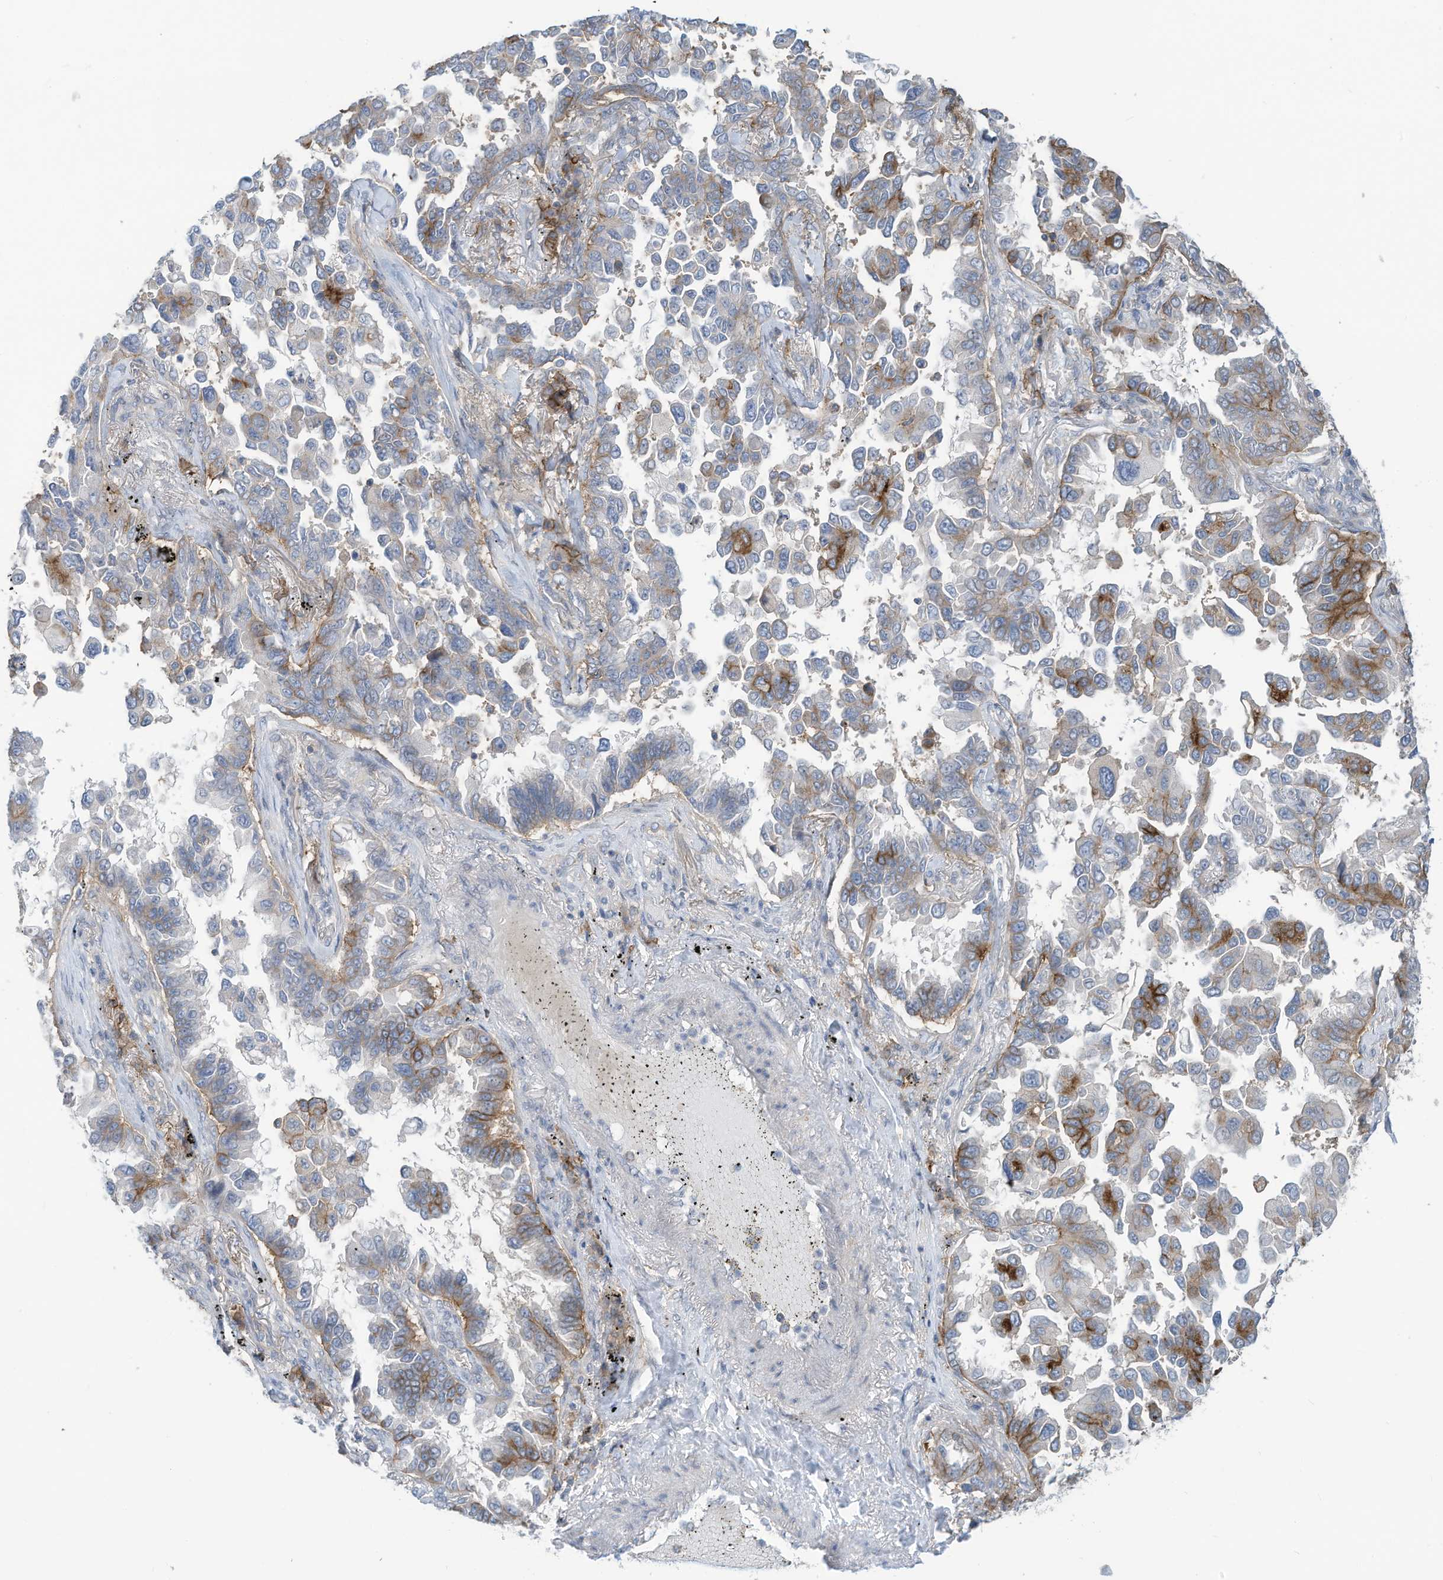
{"staining": {"intensity": "moderate", "quantity": "25%-75%", "location": "cytoplasmic/membranous"}, "tissue": "lung cancer", "cell_type": "Tumor cells", "image_type": "cancer", "snomed": [{"axis": "morphology", "description": "Adenocarcinoma, NOS"}, {"axis": "topography", "description": "Lung"}], "caption": "High-magnification brightfield microscopy of lung adenocarcinoma stained with DAB (brown) and counterstained with hematoxylin (blue). tumor cells exhibit moderate cytoplasmic/membranous staining is present in approximately25%-75% of cells.", "gene": "SLC1A5", "patient": {"sex": "female", "age": 67}}